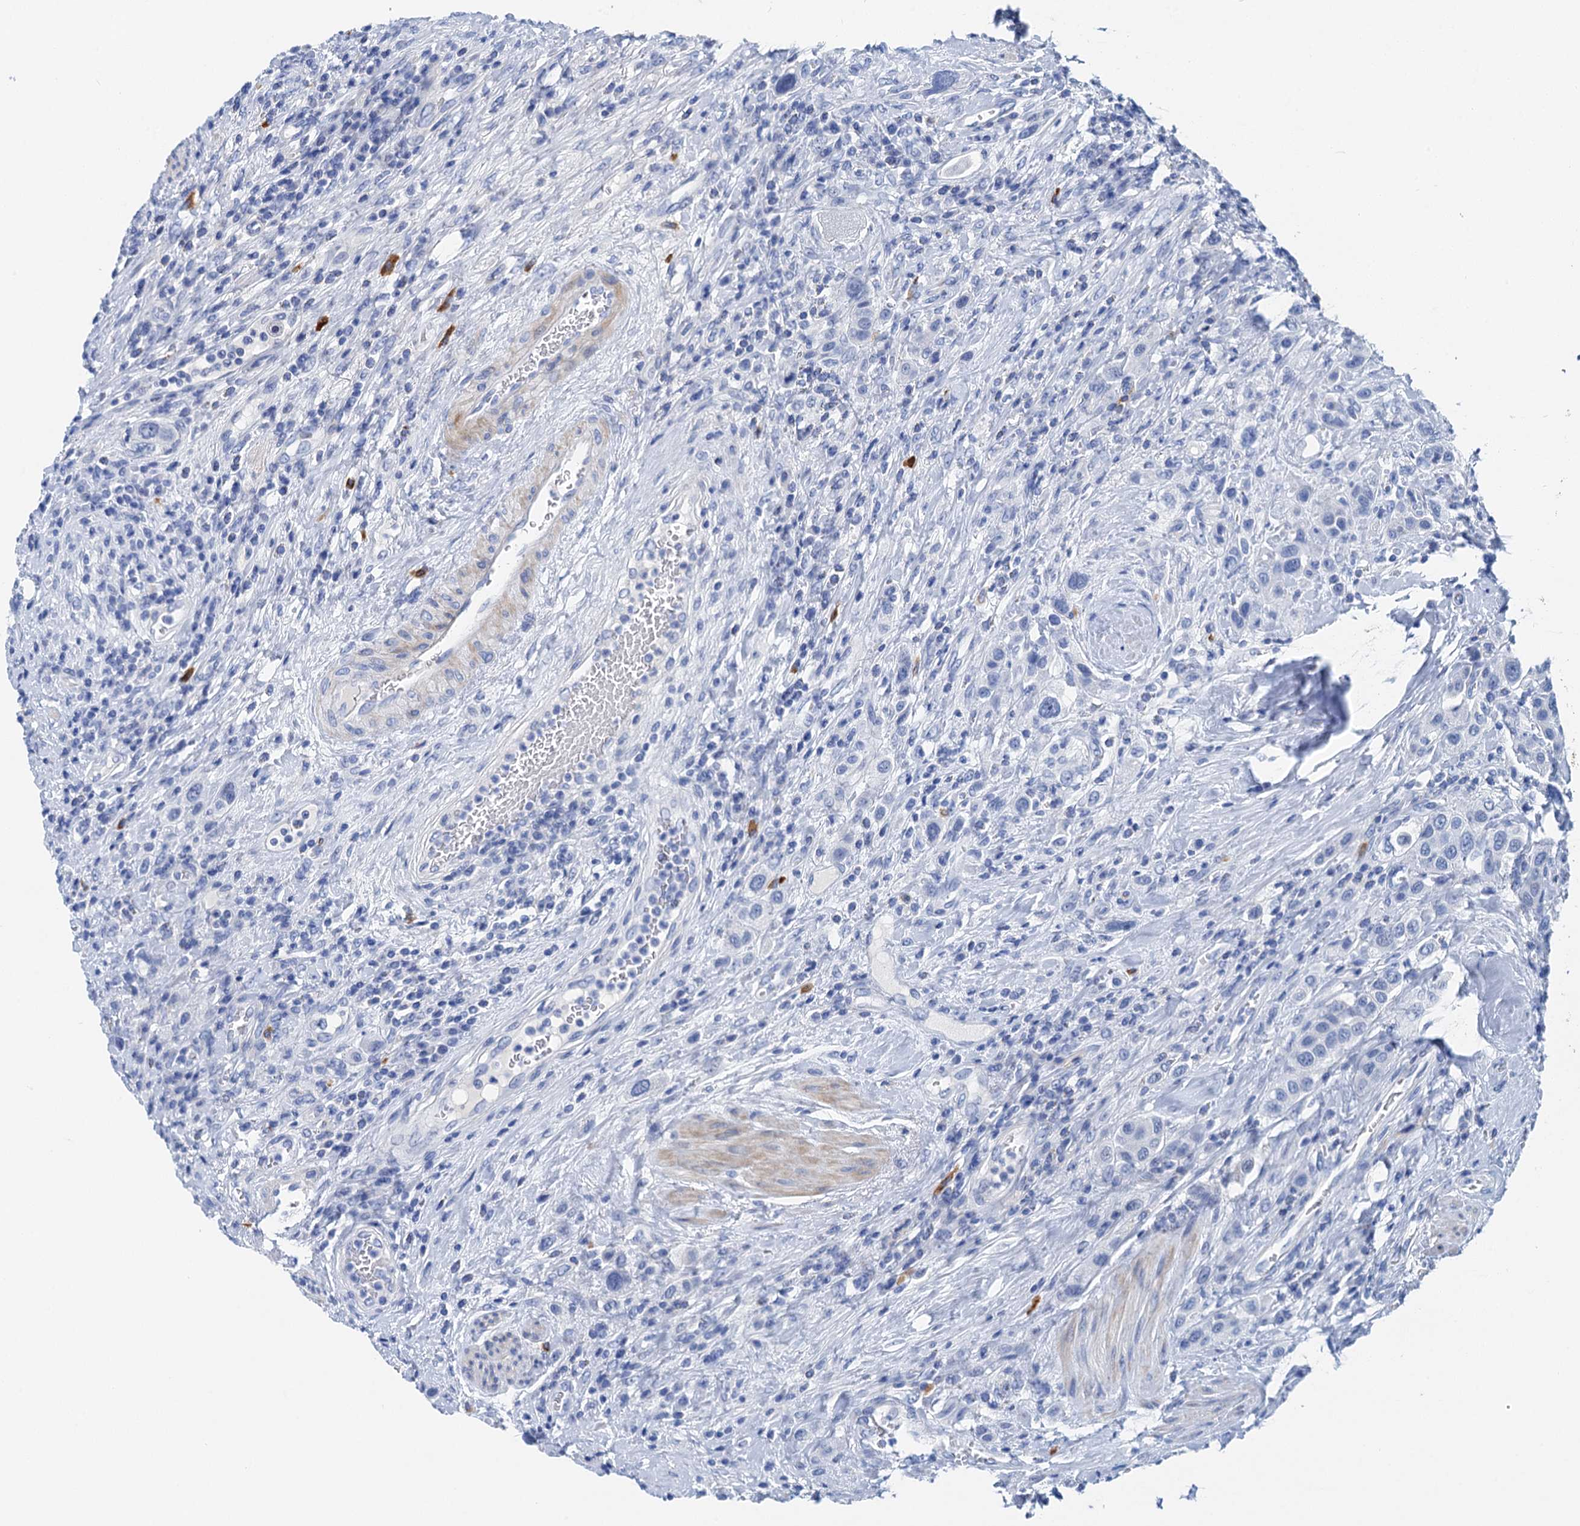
{"staining": {"intensity": "negative", "quantity": "none", "location": "none"}, "tissue": "urothelial cancer", "cell_type": "Tumor cells", "image_type": "cancer", "snomed": [{"axis": "morphology", "description": "Urothelial carcinoma, High grade"}, {"axis": "topography", "description": "Urinary bladder"}], "caption": "A high-resolution image shows immunohistochemistry staining of urothelial cancer, which reveals no significant positivity in tumor cells.", "gene": "NLRP10", "patient": {"sex": "male", "age": 50}}